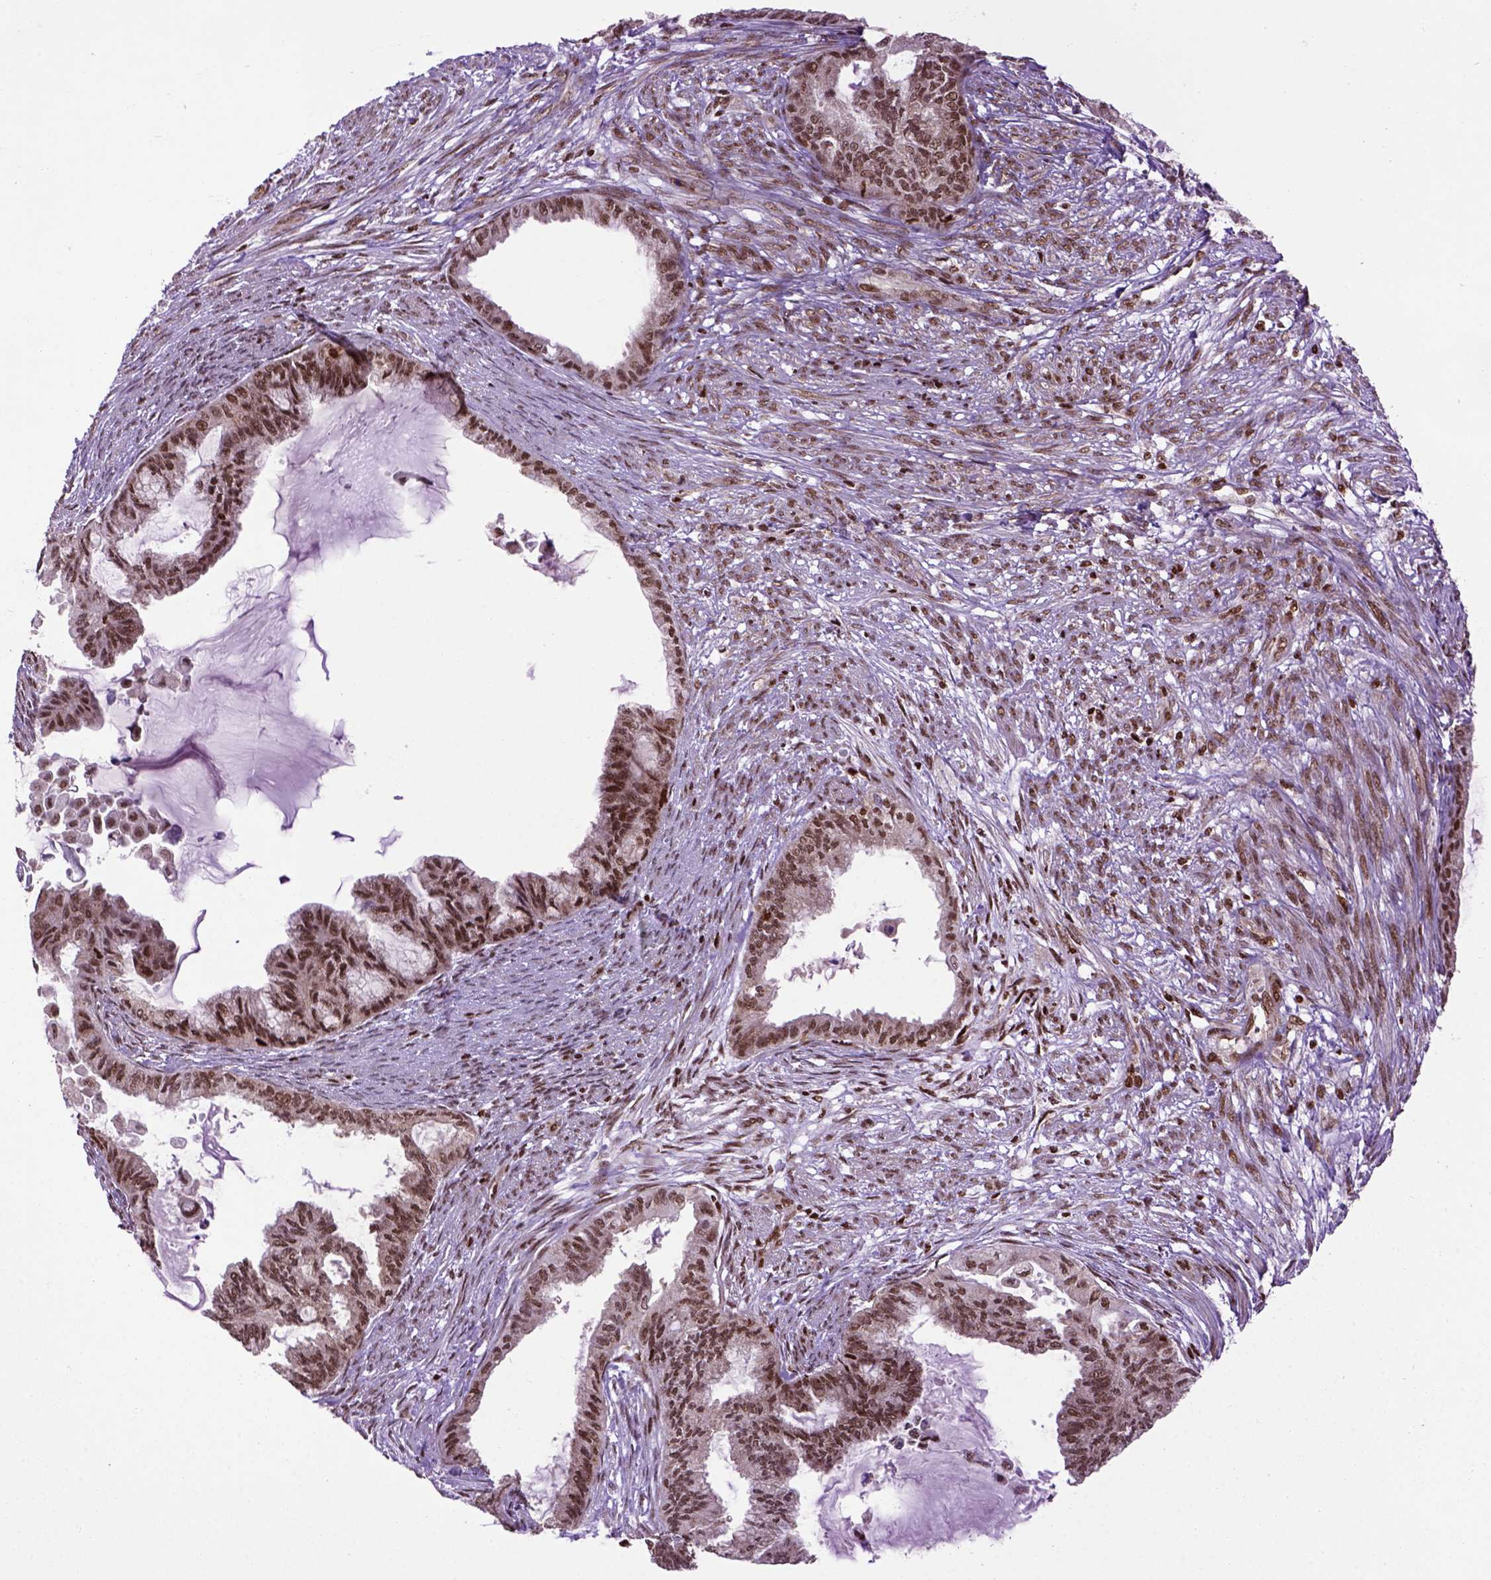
{"staining": {"intensity": "moderate", "quantity": ">75%", "location": "nuclear"}, "tissue": "endometrial cancer", "cell_type": "Tumor cells", "image_type": "cancer", "snomed": [{"axis": "morphology", "description": "Adenocarcinoma, NOS"}, {"axis": "topography", "description": "Endometrium"}], "caption": "Immunohistochemical staining of endometrial adenocarcinoma displays medium levels of moderate nuclear protein staining in about >75% of tumor cells.", "gene": "CELF1", "patient": {"sex": "female", "age": 86}}